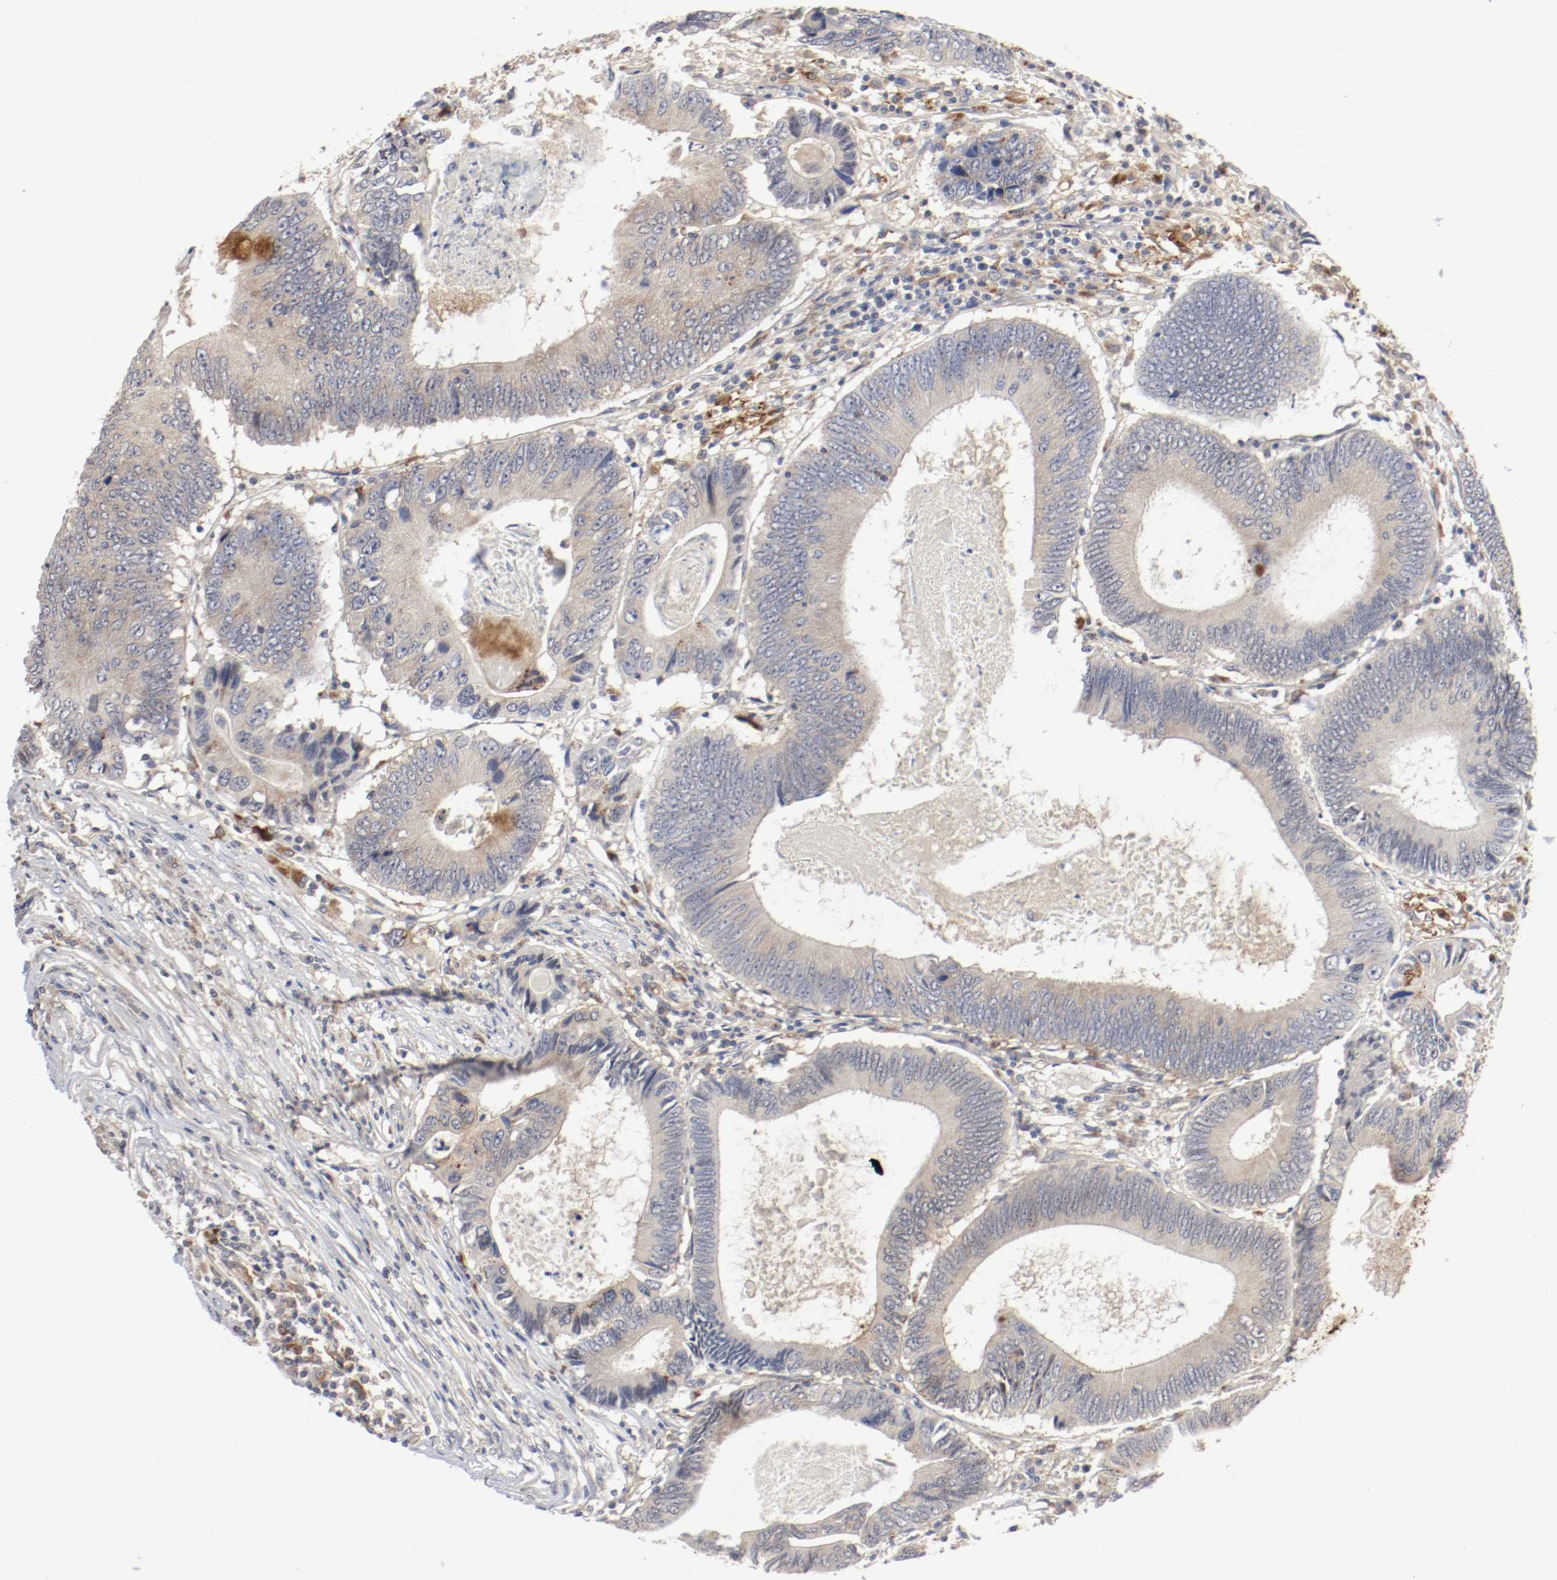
{"staining": {"intensity": "weak", "quantity": ">75%", "location": "cytoplasmic/membranous"}, "tissue": "colorectal cancer", "cell_type": "Tumor cells", "image_type": "cancer", "snomed": [{"axis": "morphology", "description": "Adenocarcinoma, NOS"}, {"axis": "topography", "description": "Colon"}], "caption": "This is a micrograph of immunohistochemistry (IHC) staining of colorectal cancer (adenocarcinoma), which shows weak staining in the cytoplasmic/membranous of tumor cells.", "gene": "REN", "patient": {"sex": "female", "age": 78}}